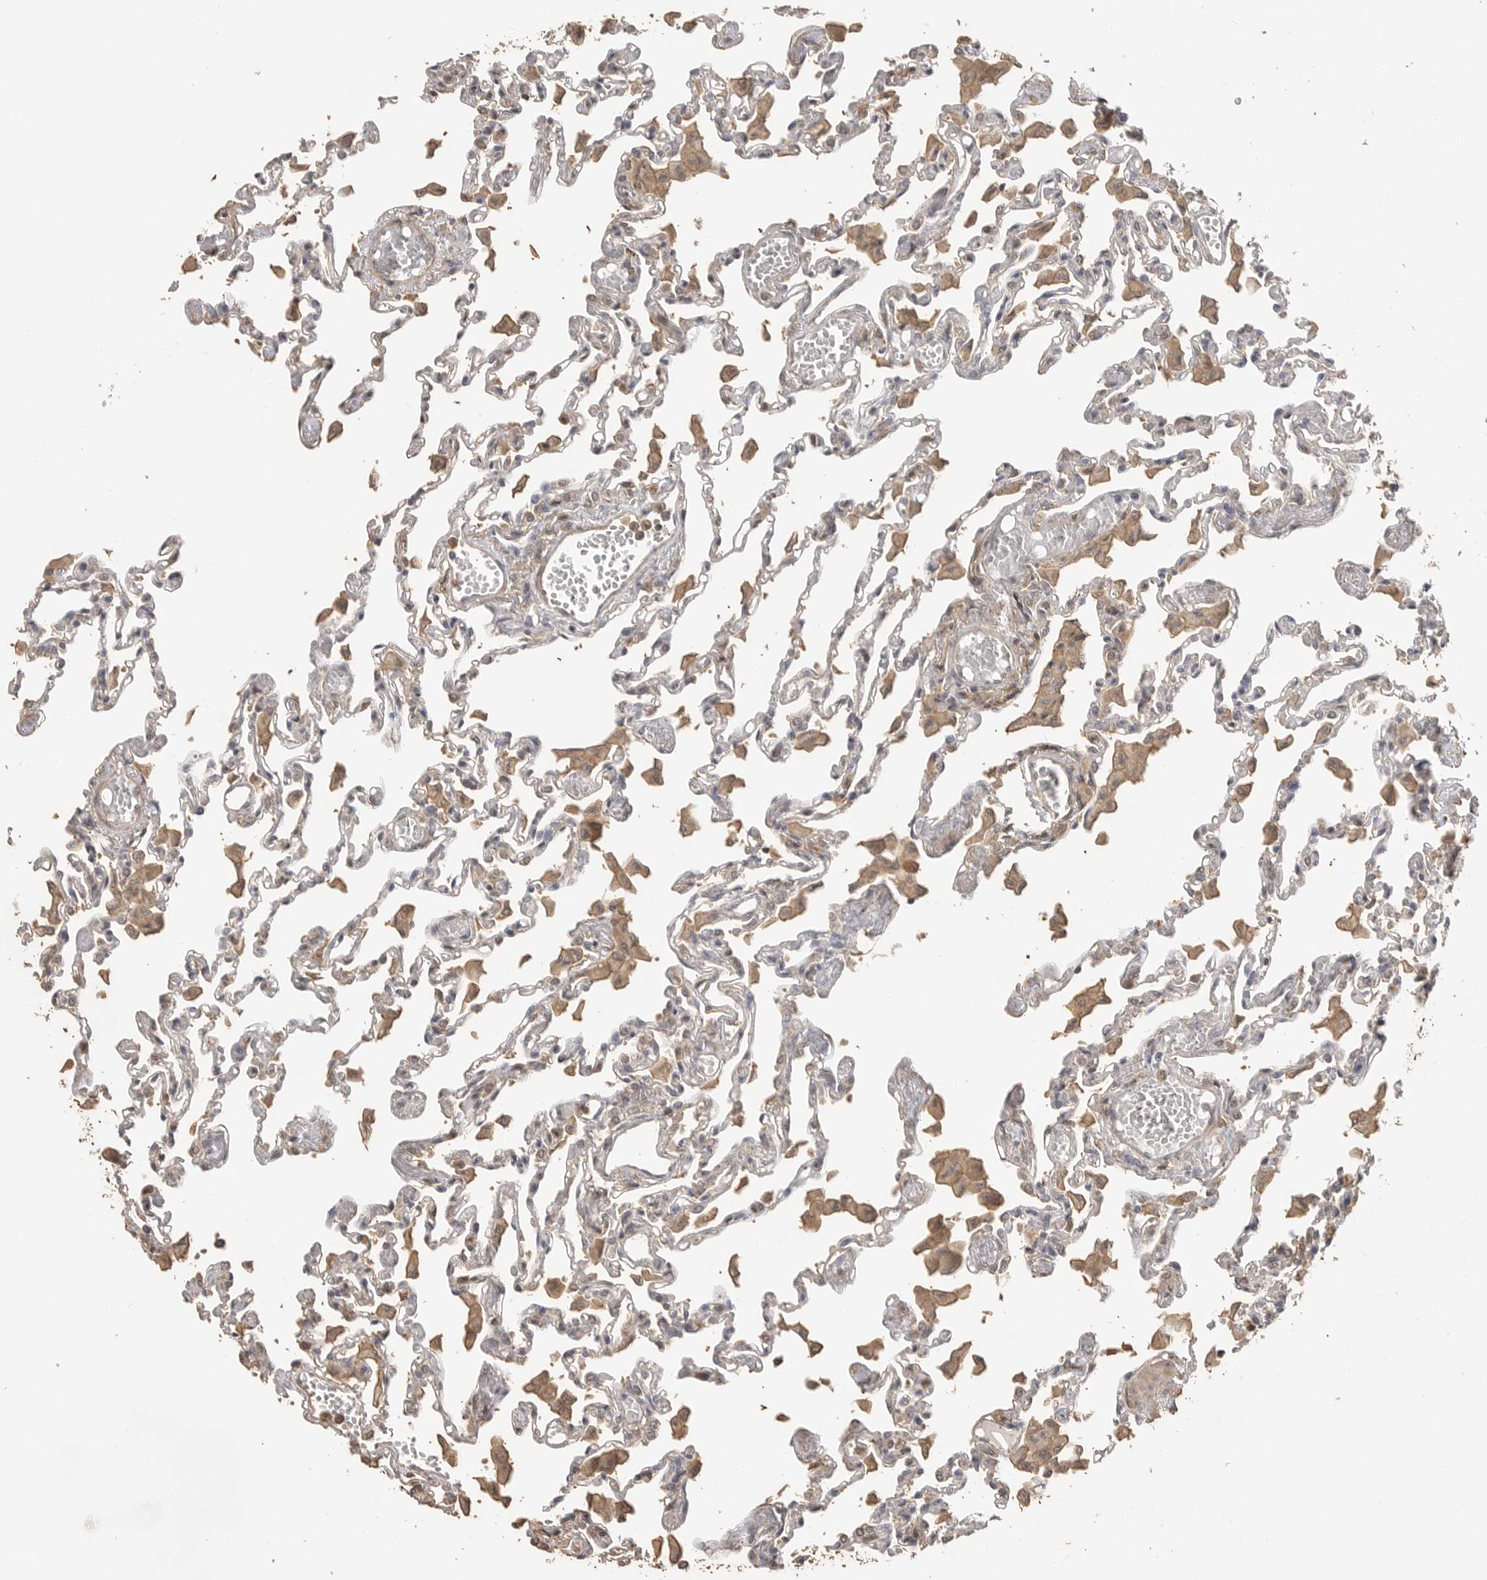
{"staining": {"intensity": "negative", "quantity": "none", "location": "none"}, "tissue": "lung", "cell_type": "Alveolar cells", "image_type": "normal", "snomed": [{"axis": "morphology", "description": "Normal tissue, NOS"}, {"axis": "topography", "description": "Bronchus"}, {"axis": "topography", "description": "Lung"}], "caption": "There is no significant staining in alveolar cells of lung. Nuclei are stained in blue.", "gene": "MAP2K1", "patient": {"sex": "female", "age": 49}}